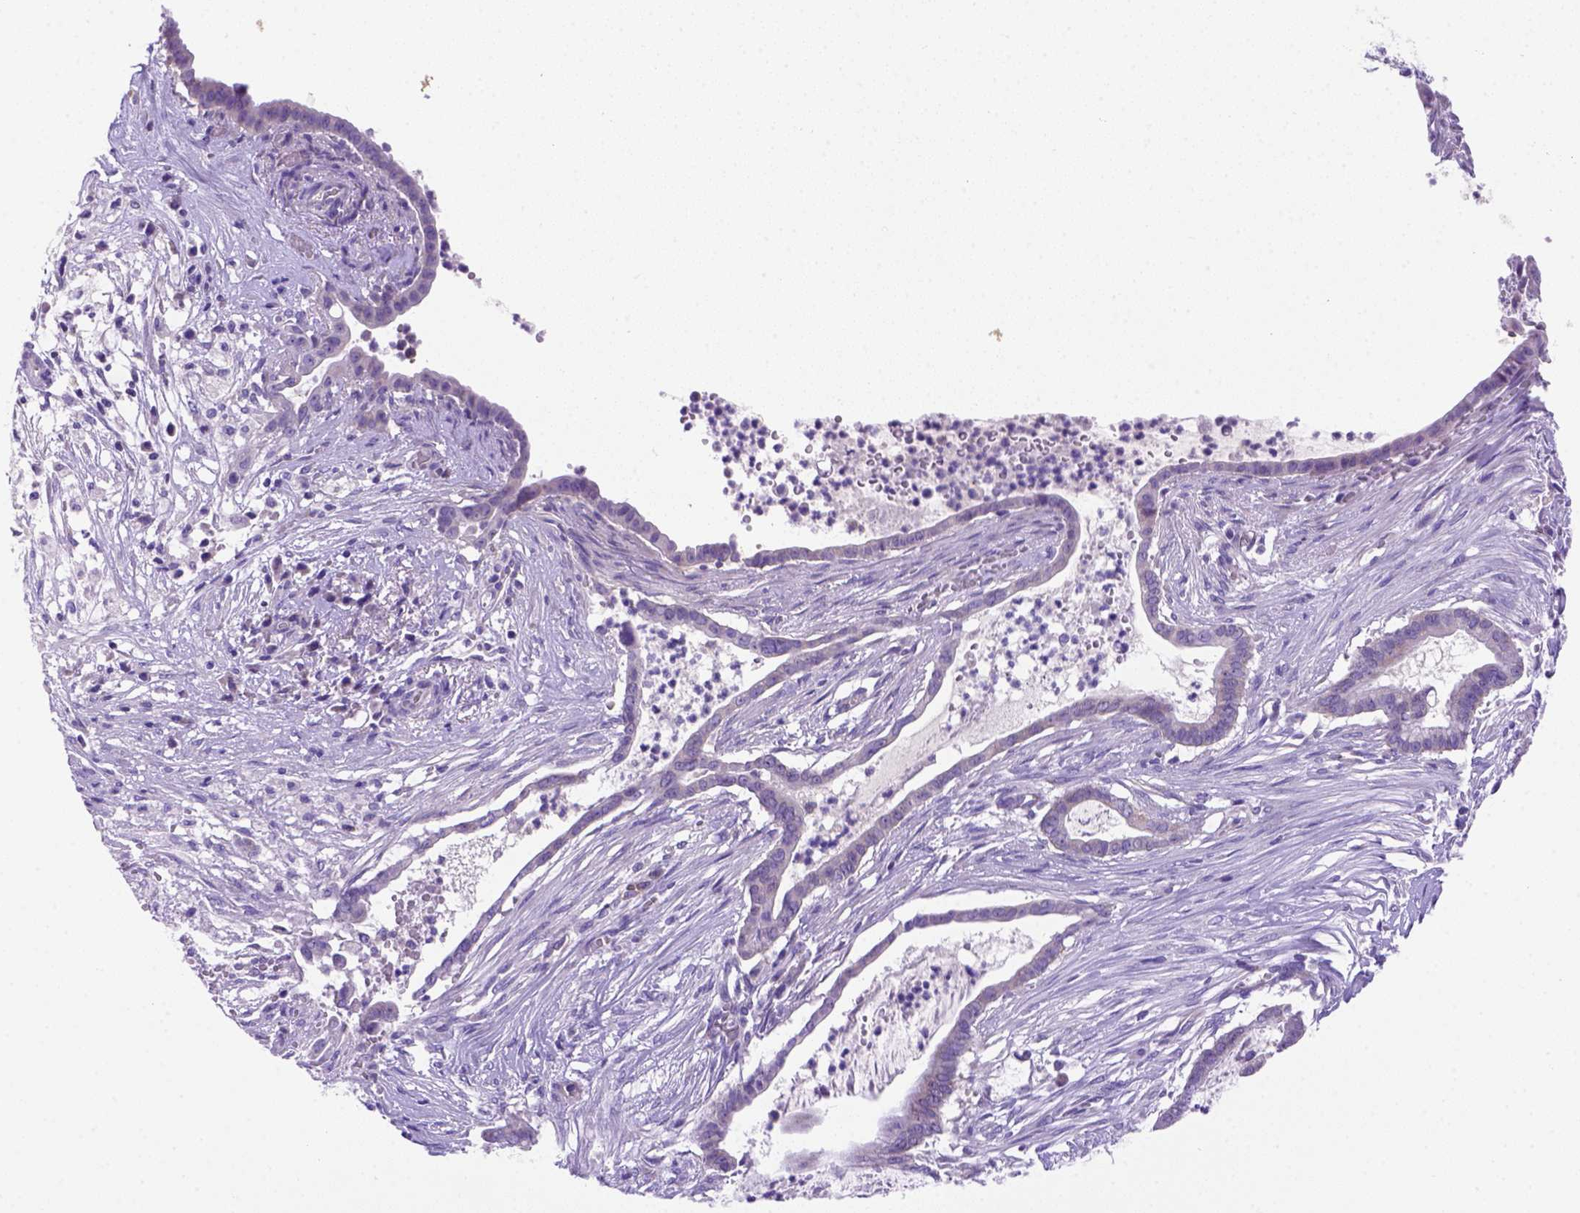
{"staining": {"intensity": "weak", "quantity": "<25%", "location": "cytoplasmic/membranous"}, "tissue": "pancreatic cancer", "cell_type": "Tumor cells", "image_type": "cancer", "snomed": [{"axis": "morphology", "description": "Adenocarcinoma, NOS"}, {"axis": "topography", "description": "Pancreas"}], "caption": "Pancreatic adenocarcinoma was stained to show a protein in brown. There is no significant expression in tumor cells.", "gene": "FOXI1", "patient": {"sex": "male", "age": 61}}